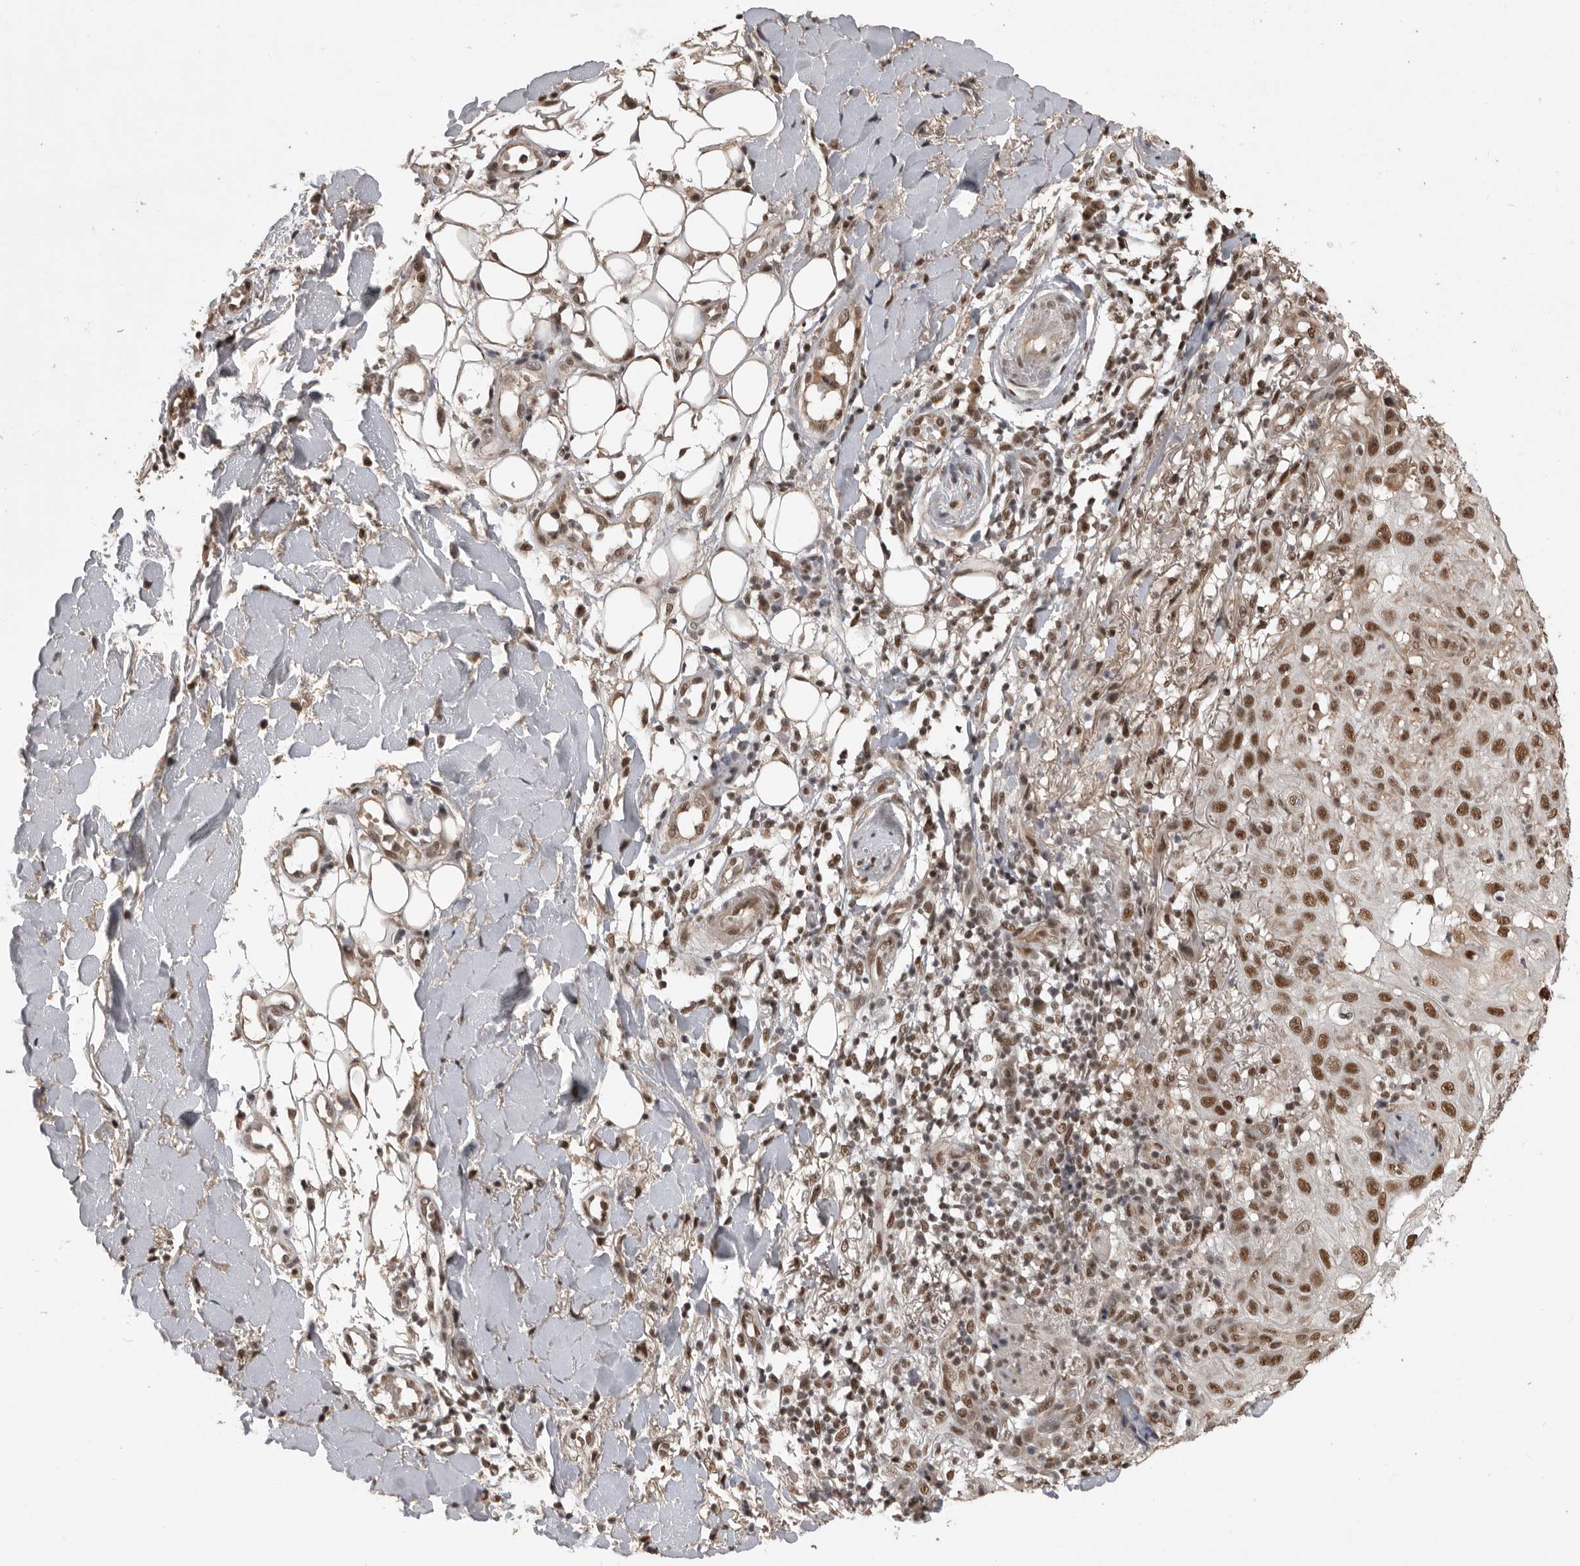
{"staining": {"intensity": "strong", "quantity": ">75%", "location": "nuclear"}, "tissue": "skin cancer", "cell_type": "Tumor cells", "image_type": "cancer", "snomed": [{"axis": "morphology", "description": "Normal tissue, NOS"}, {"axis": "morphology", "description": "Squamous cell carcinoma, NOS"}, {"axis": "topography", "description": "Skin"}], "caption": "Immunohistochemistry (IHC) (DAB) staining of skin cancer displays strong nuclear protein staining in approximately >75% of tumor cells.", "gene": "CBLL1", "patient": {"sex": "female", "age": 96}}